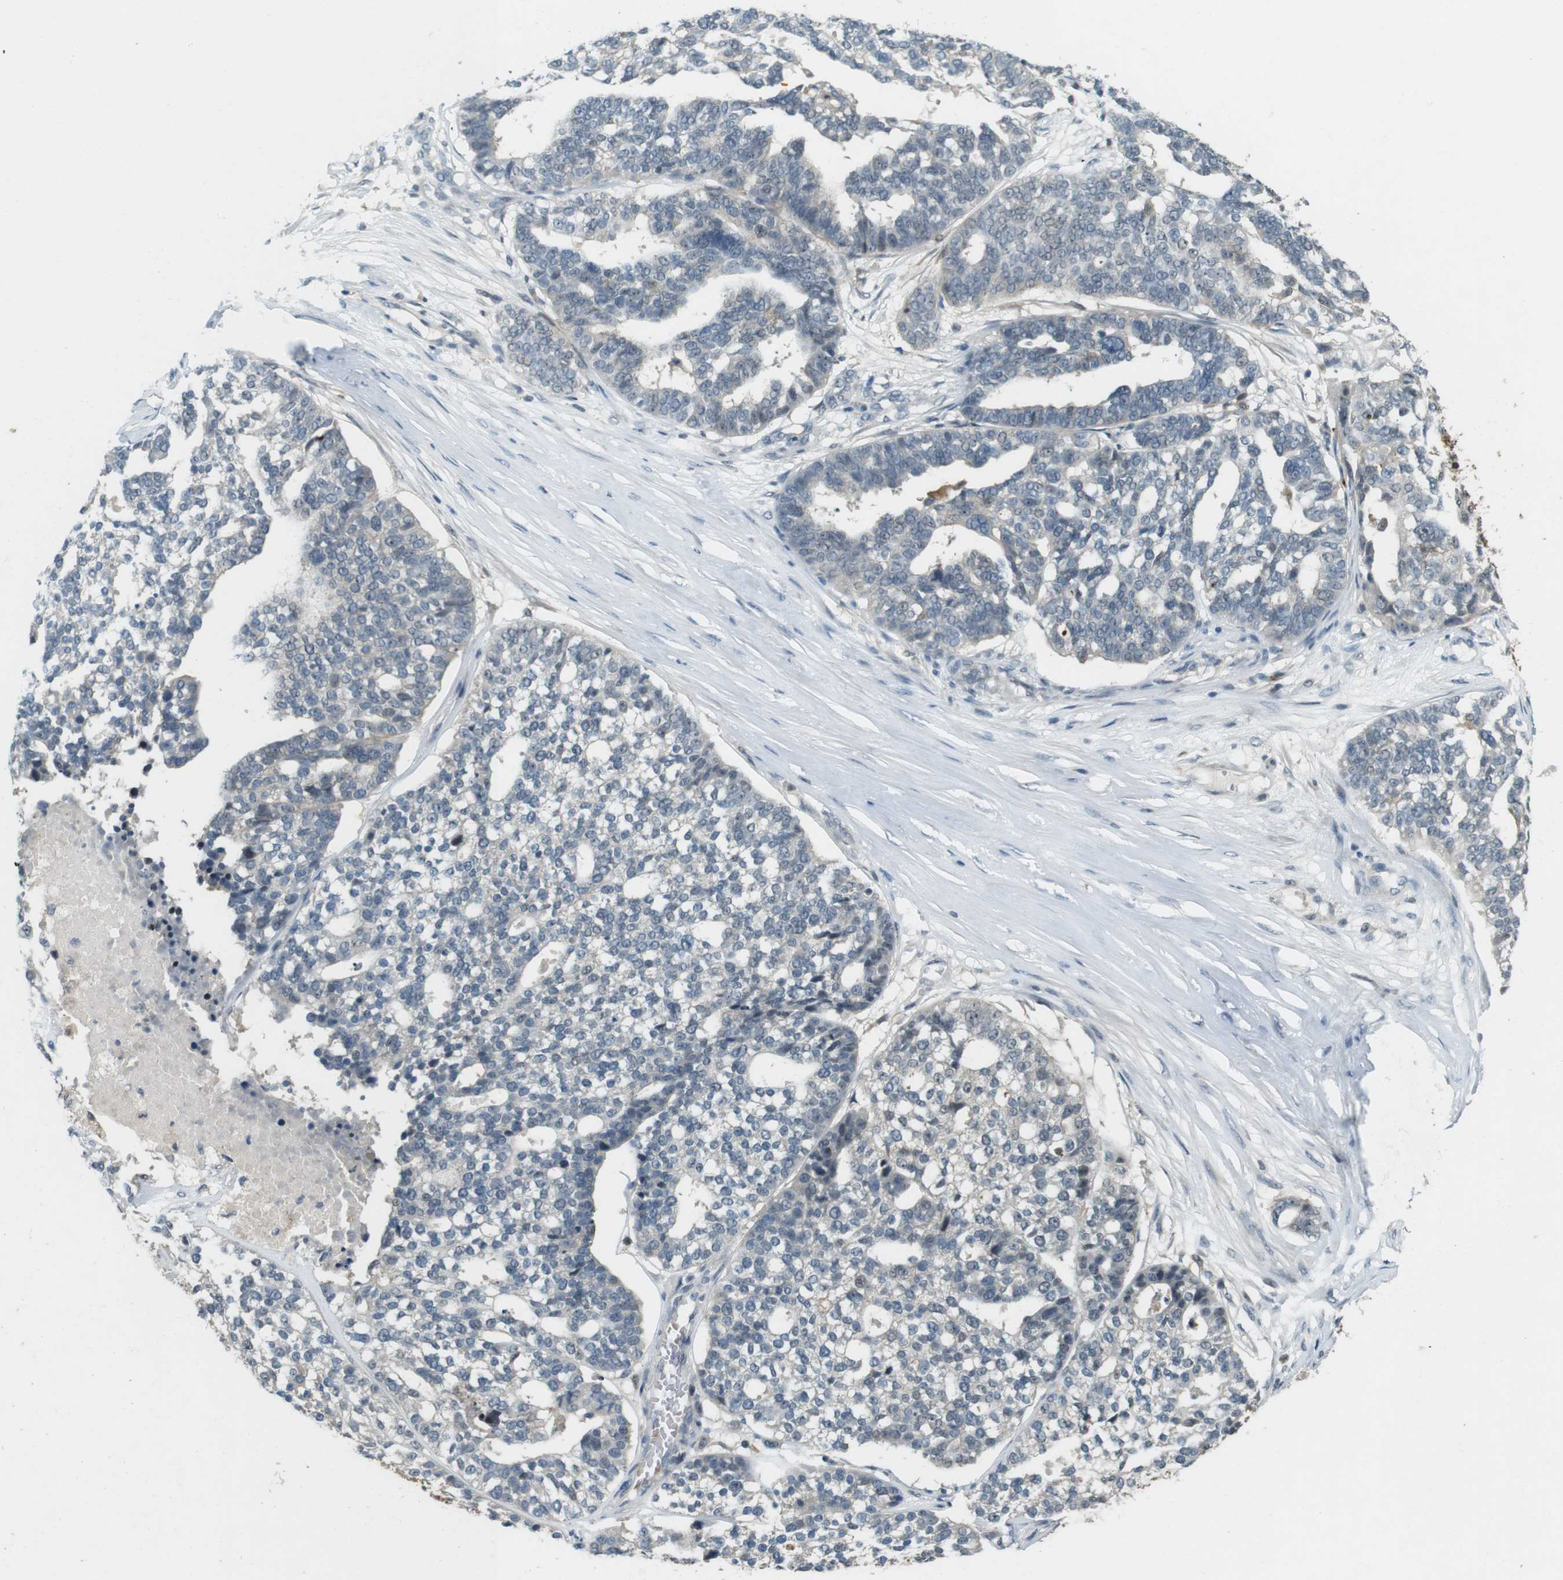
{"staining": {"intensity": "negative", "quantity": "none", "location": "none"}, "tissue": "ovarian cancer", "cell_type": "Tumor cells", "image_type": "cancer", "snomed": [{"axis": "morphology", "description": "Cystadenocarcinoma, serous, NOS"}, {"axis": "topography", "description": "Ovary"}], "caption": "This is an immunohistochemistry histopathology image of ovarian serous cystadenocarcinoma. There is no staining in tumor cells.", "gene": "CDK14", "patient": {"sex": "female", "age": 59}}